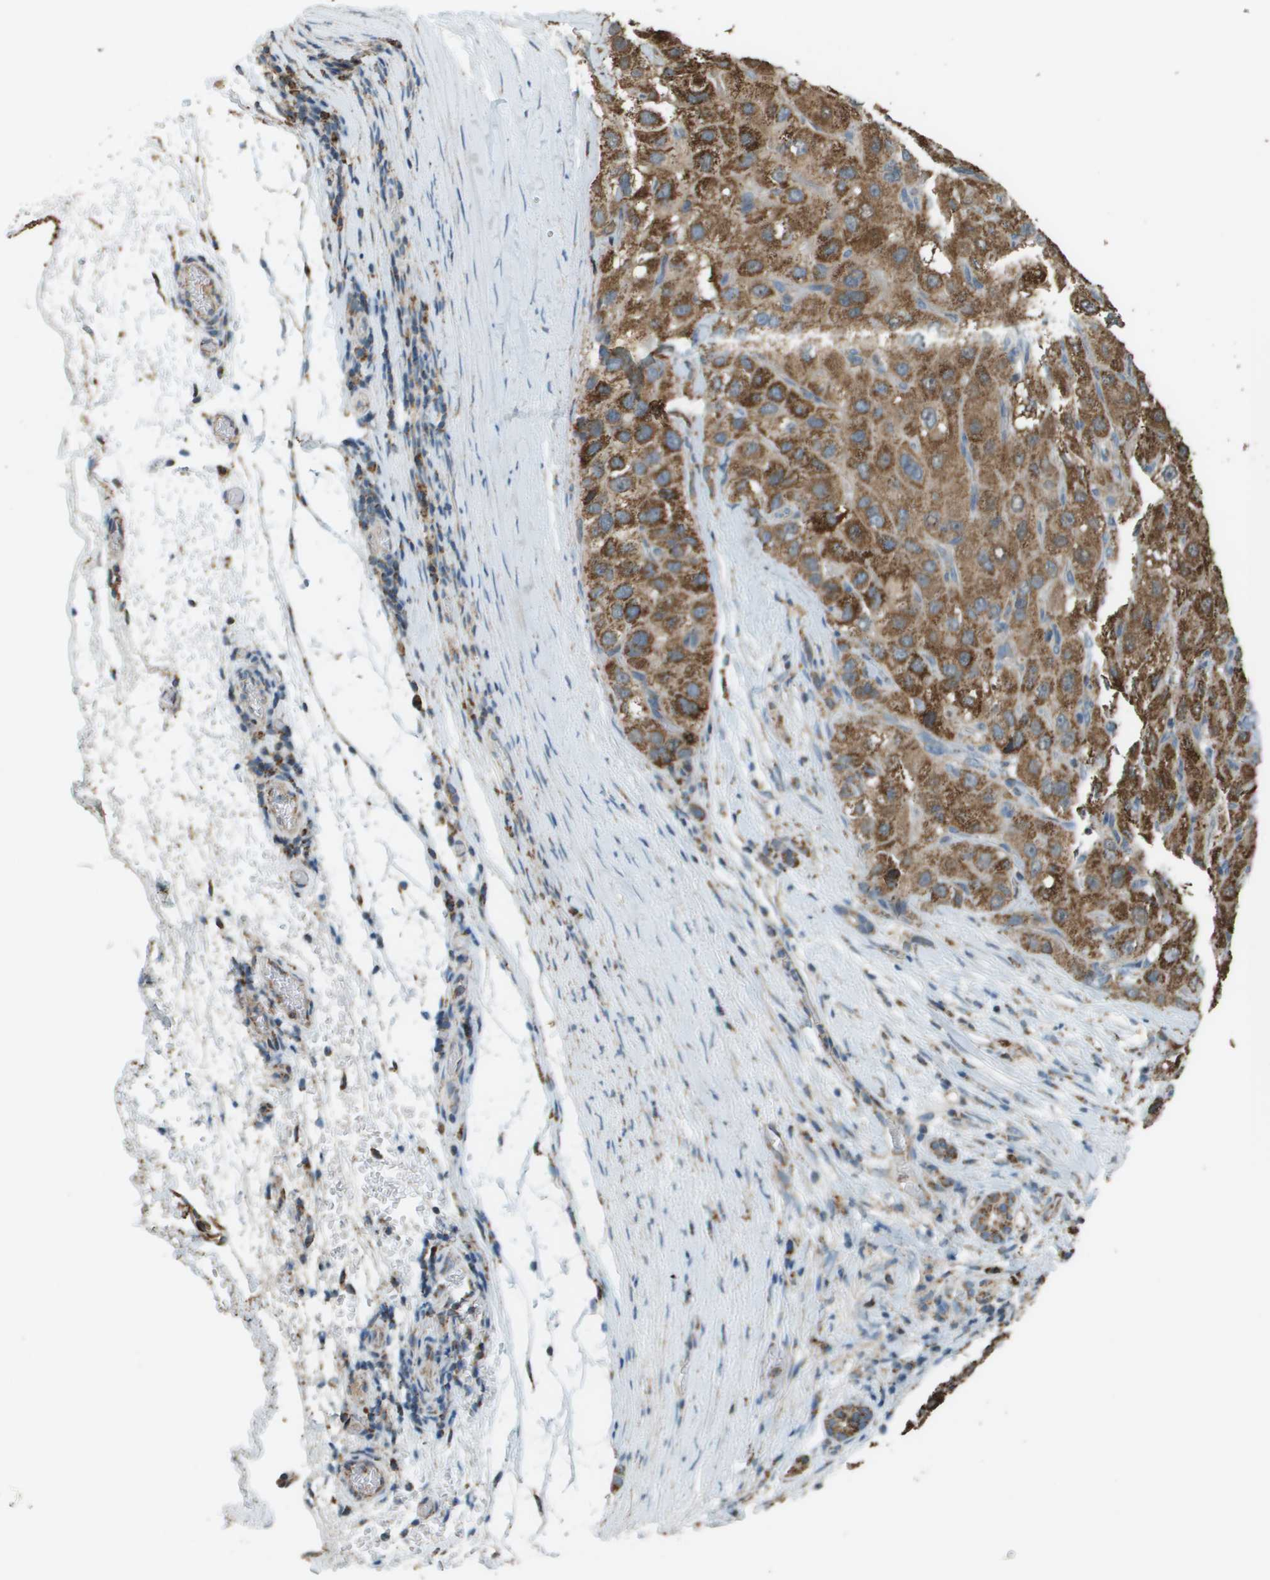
{"staining": {"intensity": "moderate", "quantity": ">75%", "location": "cytoplasmic/membranous"}, "tissue": "liver cancer", "cell_type": "Tumor cells", "image_type": "cancer", "snomed": [{"axis": "morphology", "description": "Carcinoma, Hepatocellular, NOS"}, {"axis": "topography", "description": "Liver"}], "caption": "Liver cancer (hepatocellular carcinoma) stained for a protein reveals moderate cytoplasmic/membranous positivity in tumor cells.", "gene": "FH", "patient": {"sex": "male", "age": 80}}